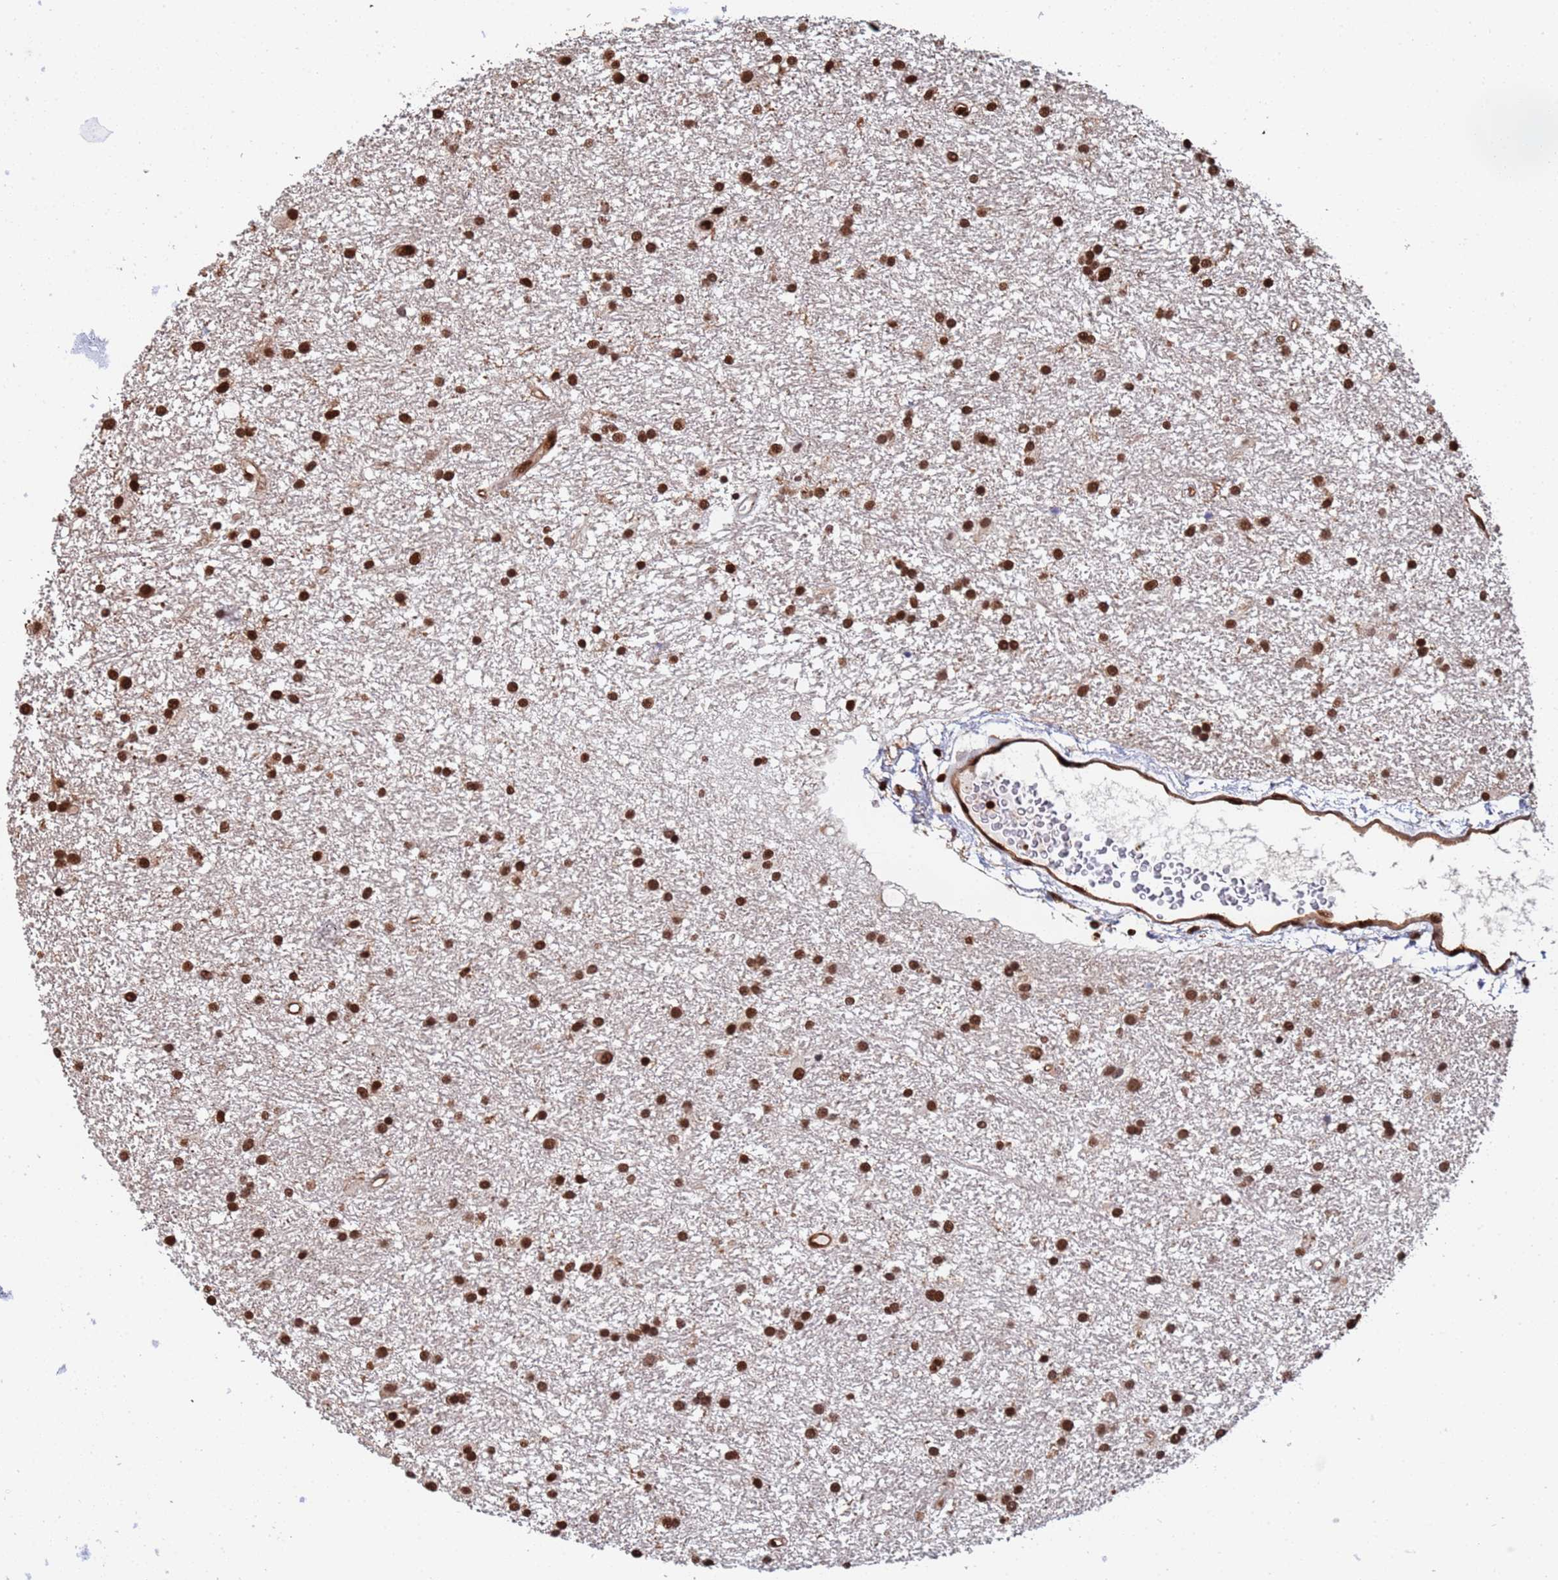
{"staining": {"intensity": "strong", "quantity": ">75%", "location": "nuclear"}, "tissue": "glioma", "cell_type": "Tumor cells", "image_type": "cancer", "snomed": [{"axis": "morphology", "description": "Glioma, malignant, High grade"}, {"axis": "topography", "description": "Brain"}], "caption": "Human high-grade glioma (malignant) stained with a protein marker exhibits strong staining in tumor cells.", "gene": "SUMO4", "patient": {"sex": "male", "age": 77}}